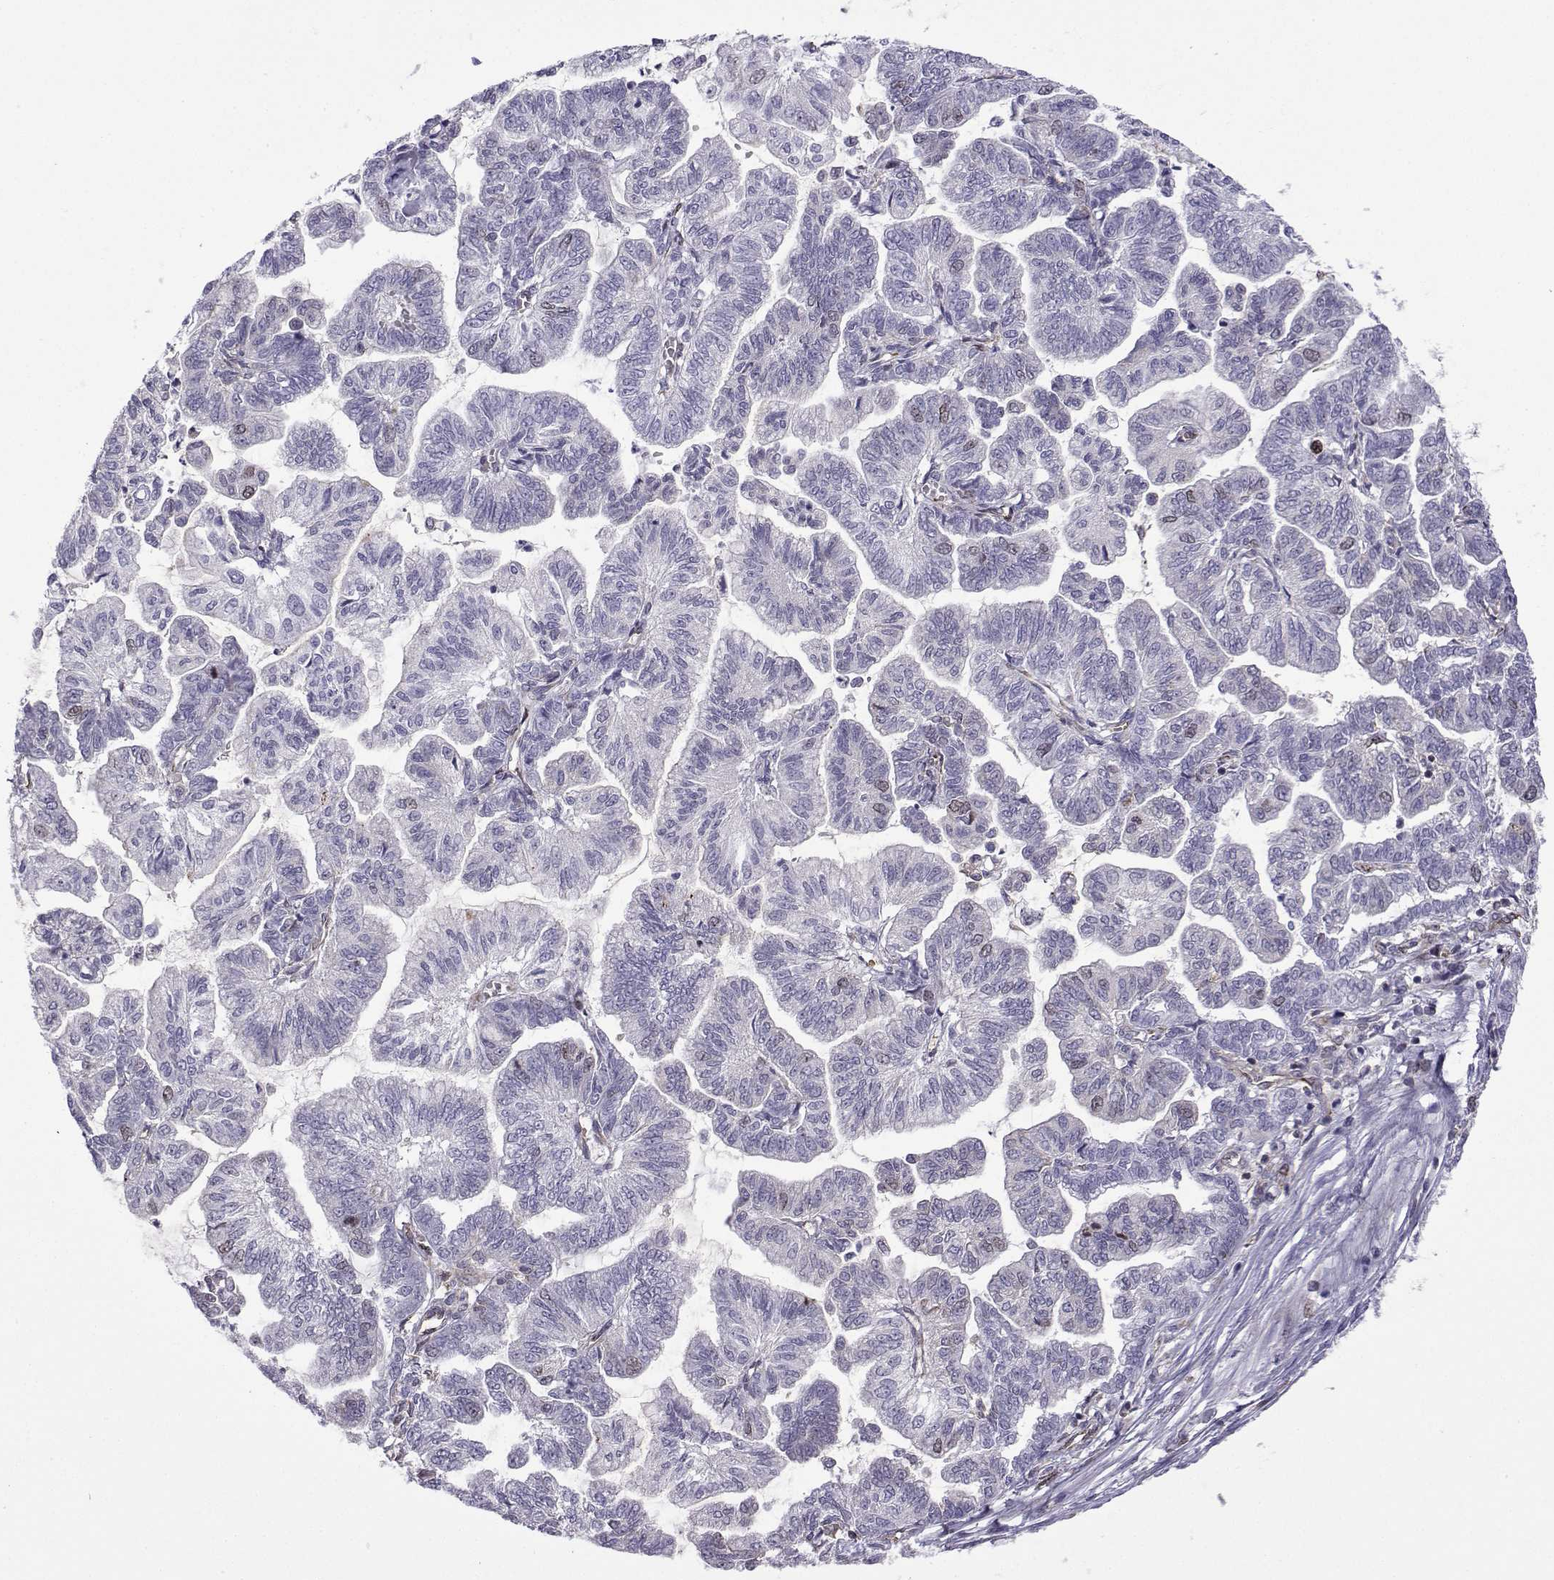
{"staining": {"intensity": "weak", "quantity": "<25%", "location": "nuclear"}, "tissue": "stomach cancer", "cell_type": "Tumor cells", "image_type": "cancer", "snomed": [{"axis": "morphology", "description": "Adenocarcinoma, NOS"}, {"axis": "topography", "description": "Stomach"}], "caption": "Tumor cells show no significant protein expression in adenocarcinoma (stomach).", "gene": "INCENP", "patient": {"sex": "male", "age": 83}}